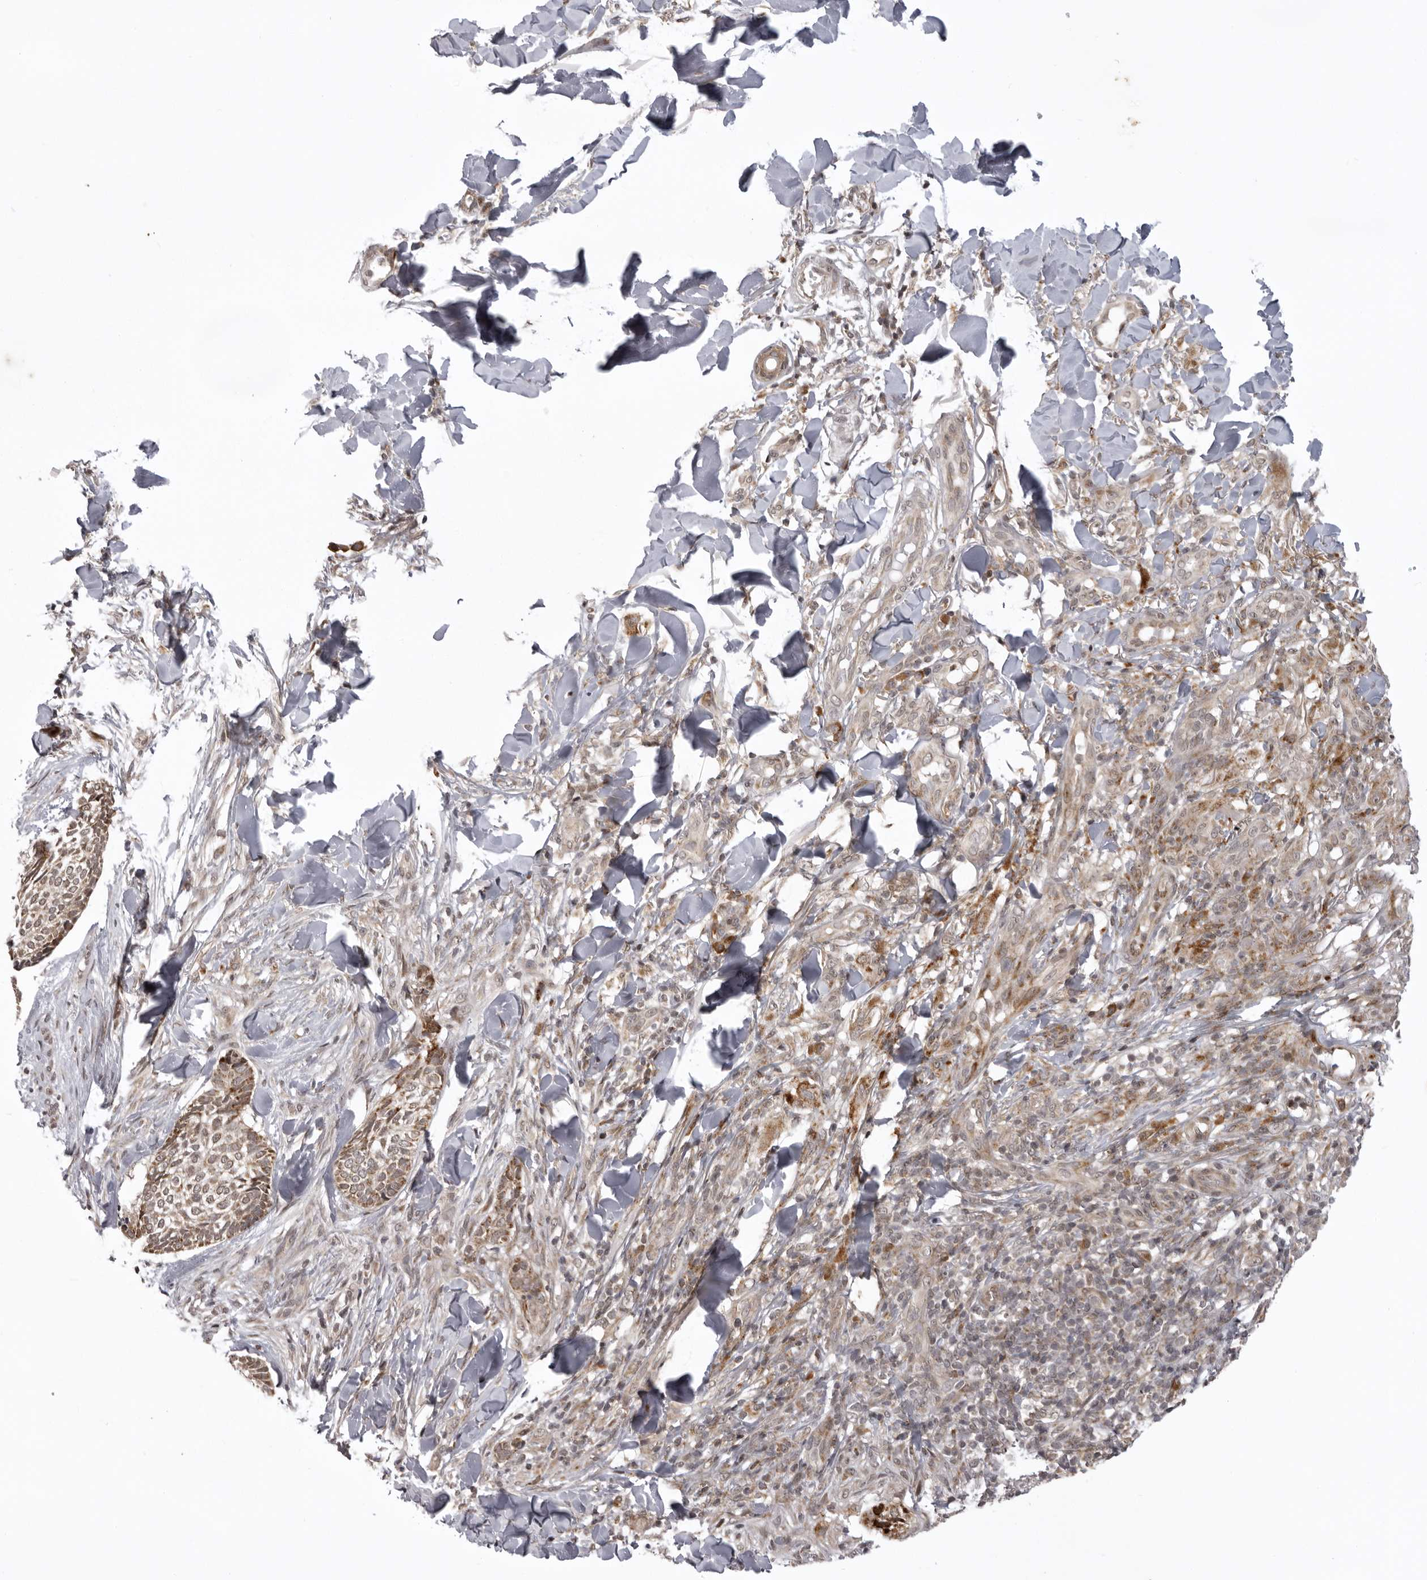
{"staining": {"intensity": "moderate", "quantity": ">75%", "location": "cytoplasmic/membranous"}, "tissue": "skin cancer", "cell_type": "Tumor cells", "image_type": "cancer", "snomed": [{"axis": "morphology", "description": "Normal tissue, NOS"}, {"axis": "morphology", "description": "Basal cell carcinoma"}, {"axis": "topography", "description": "Skin"}], "caption": "Moderate cytoplasmic/membranous expression is present in approximately >75% of tumor cells in skin cancer.", "gene": "C1orf109", "patient": {"sex": "male", "age": 67}}